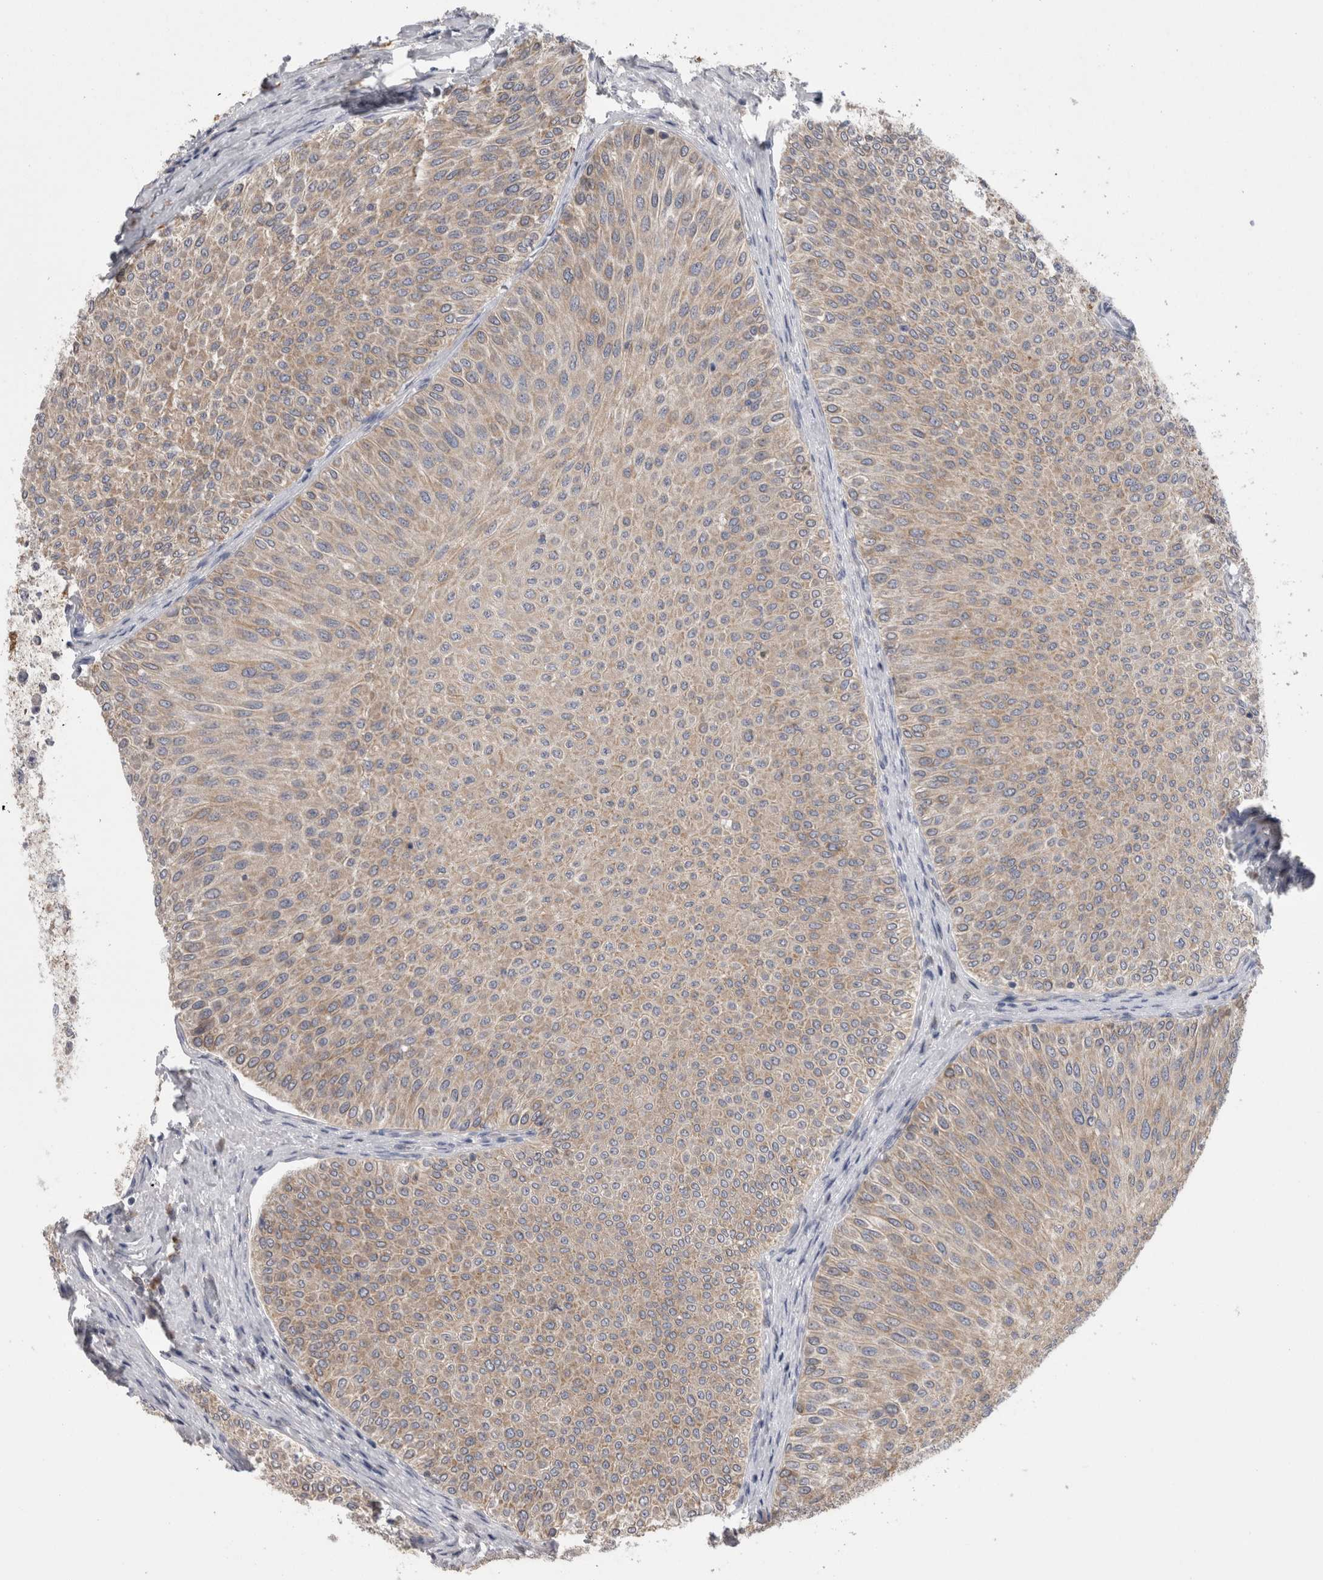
{"staining": {"intensity": "weak", "quantity": ">75%", "location": "cytoplasmic/membranous"}, "tissue": "urothelial cancer", "cell_type": "Tumor cells", "image_type": "cancer", "snomed": [{"axis": "morphology", "description": "Urothelial carcinoma, Low grade"}, {"axis": "topography", "description": "Urinary bladder"}], "caption": "Low-grade urothelial carcinoma stained with a brown dye demonstrates weak cytoplasmic/membranous positive positivity in approximately >75% of tumor cells.", "gene": "ZNF341", "patient": {"sex": "male", "age": 78}}